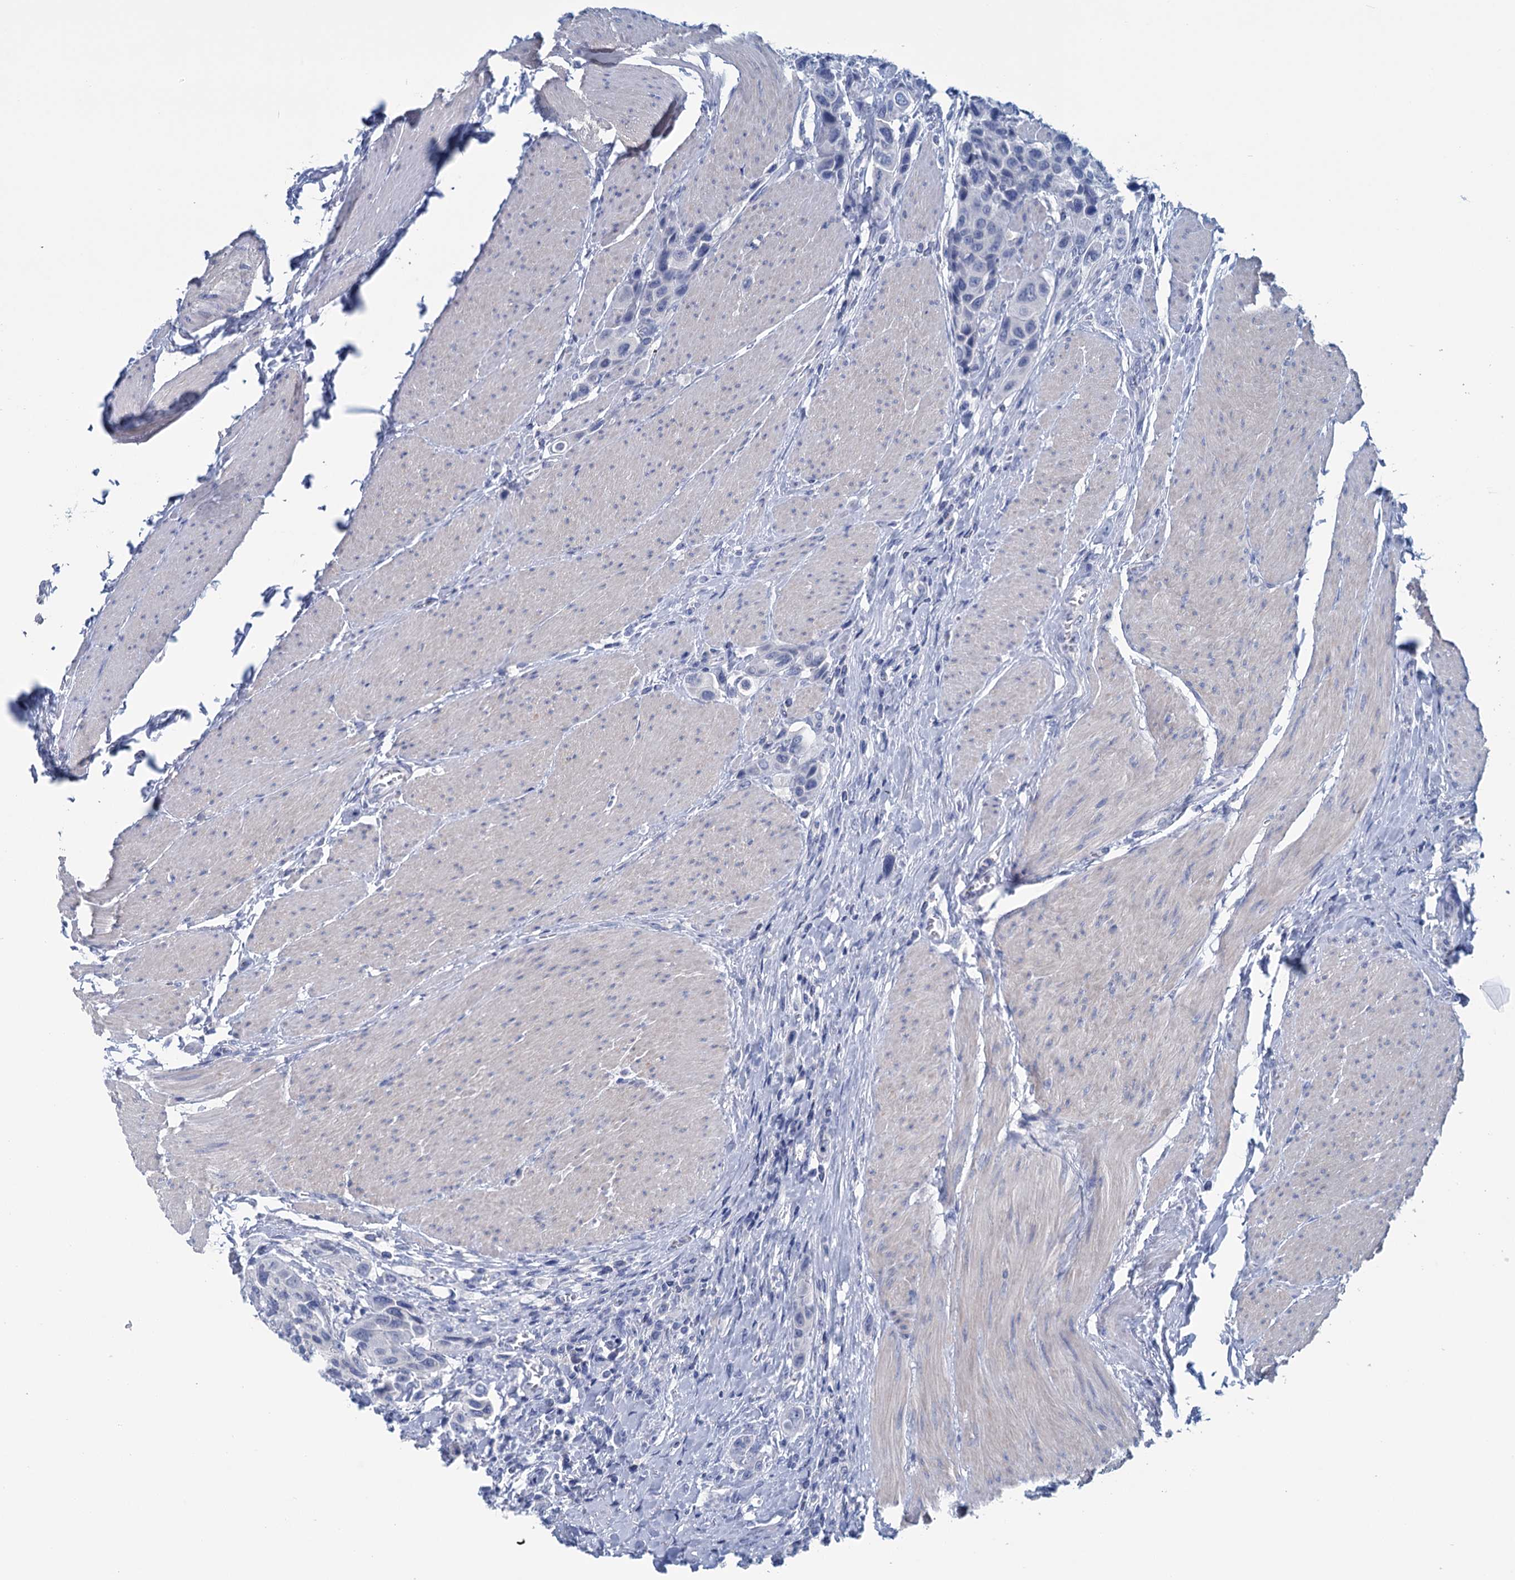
{"staining": {"intensity": "negative", "quantity": "none", "location": "none"}, "tissue": "urothelial cancer", "cell_type": "Tumor cells", "image_type": "cancer", "snomed": [{"axis": "morphology", "description": "Urothelial carcinoma, High grade"}, {"axis": "topography", "description": "Urinary bladder"}], "caption": "The micrograph reveals no staining of tumor cells in urothelial cancer.", "gene": "MYOZ3", "patient": {"sex": "male", "age": 50}}